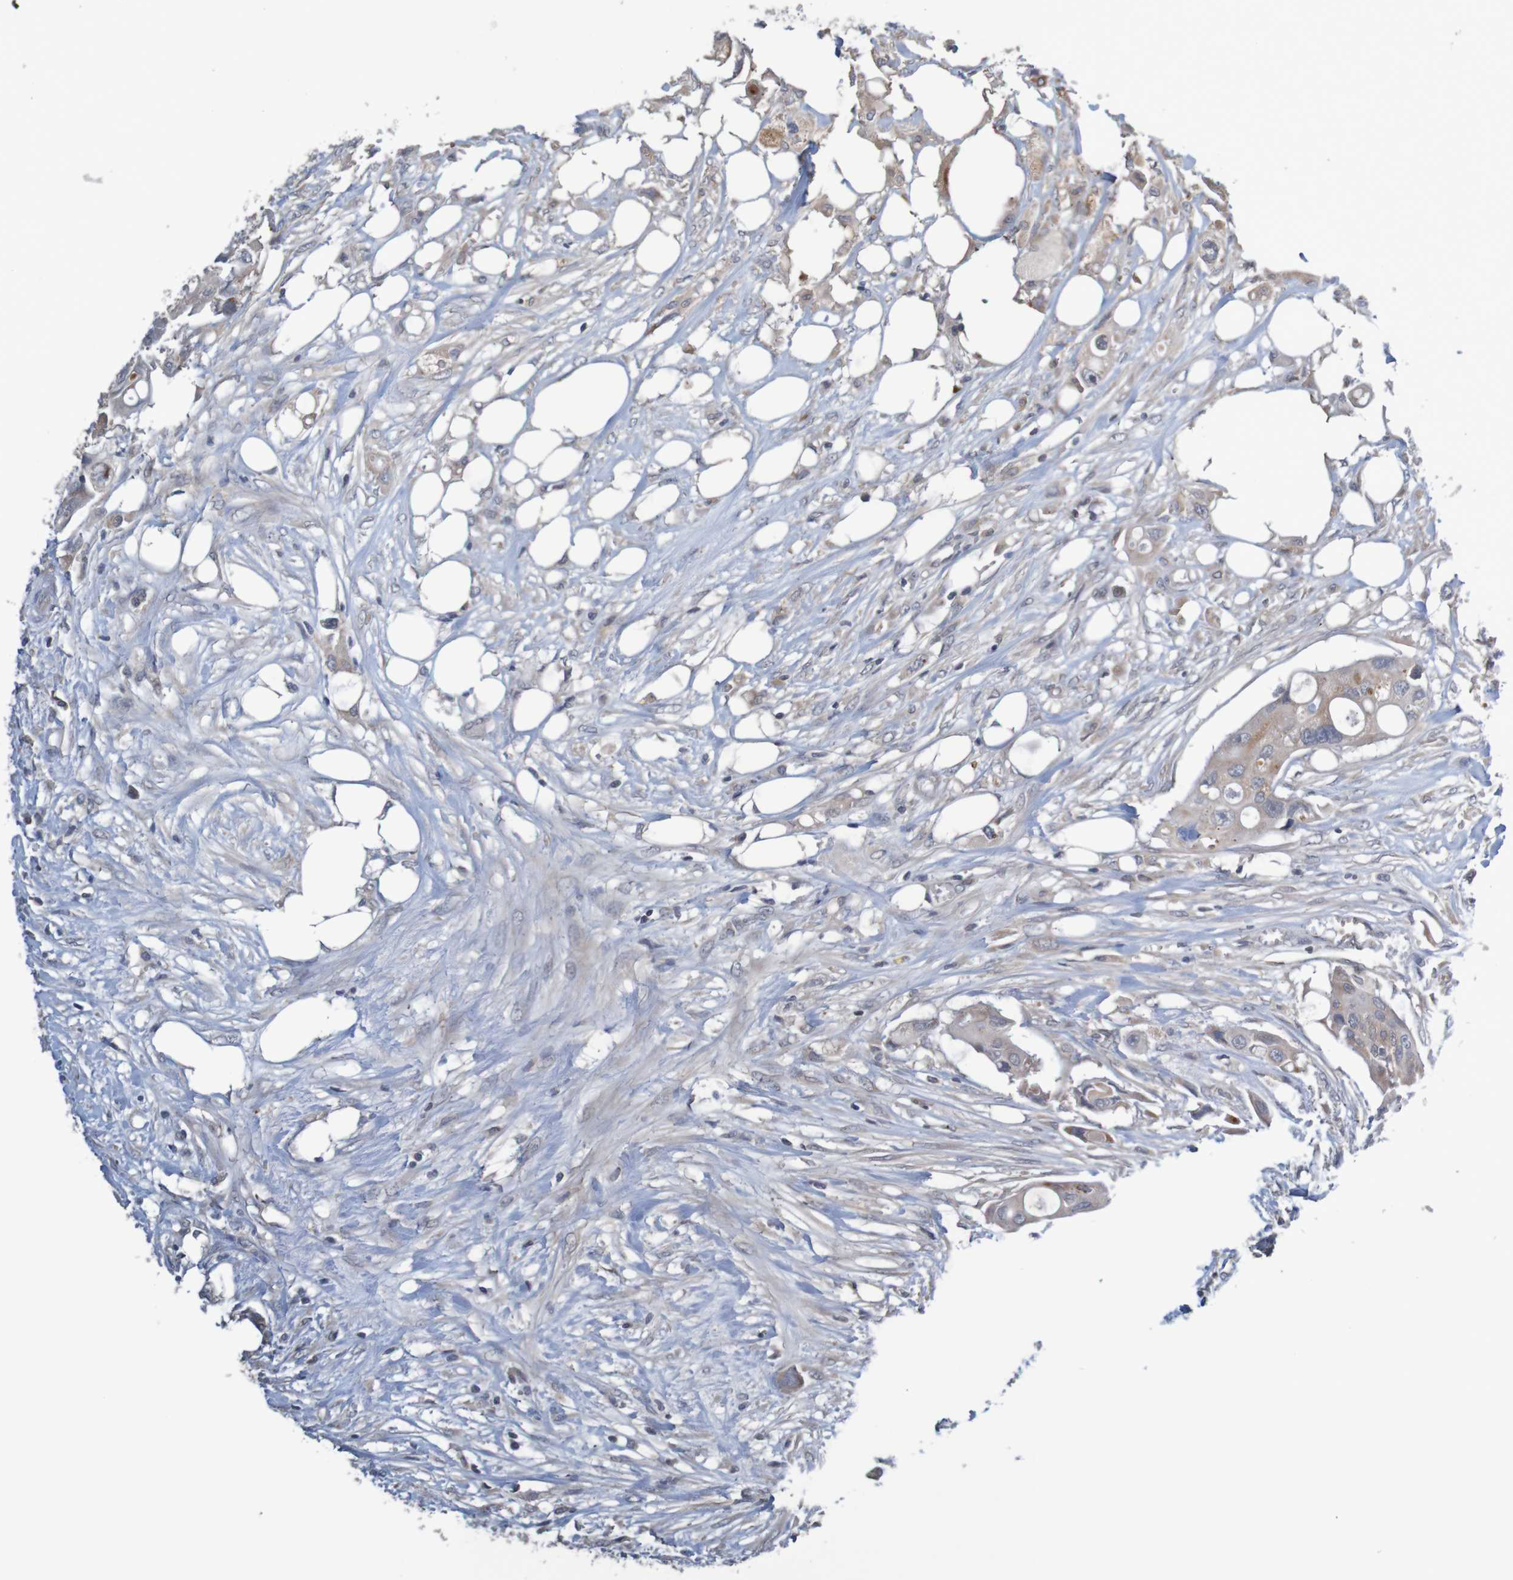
{"staining": {"intensity": "moderate", "quantity": "25%-75%", "location": "cytoplasmic/membranous"}, "tissue": "colorectal cancer", "cell_type": "Tumor cells", "image_type": "cancer", "snomed": [{"axis": "morphology", "description": "Adenocarcinoma, NOS"}, {"axis": "topography", "description": "Colon"}], "caption": "IHC (DAB) staining of colorectal cancer displays moderate cytoplasmic/membranous protein positivity in approximately 25%-75% of tumor cells.", "gene": "ANKK1", "patient": {"sex": "female", "age": 57}}